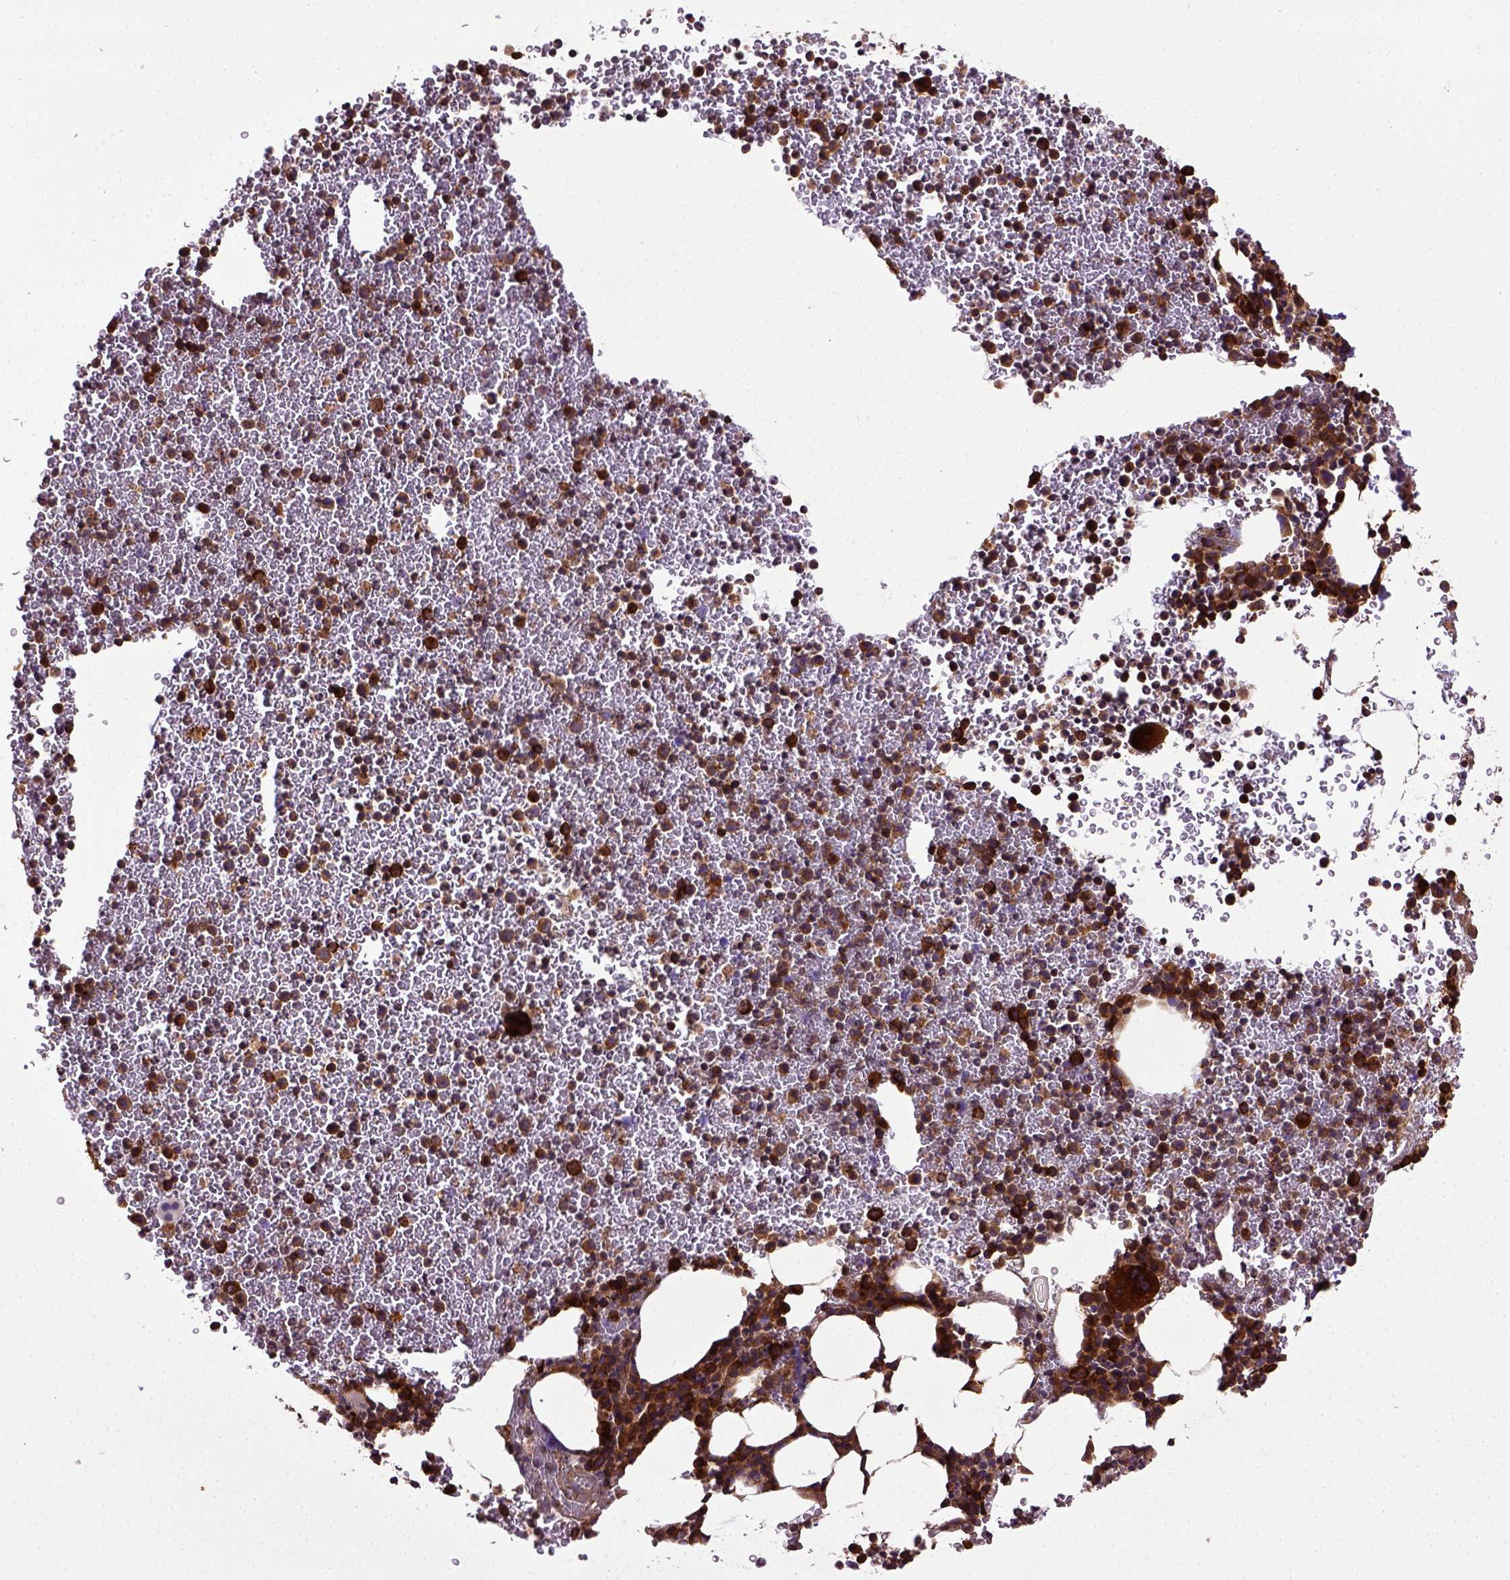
{"staining": {"intensity": "strong", "quantity": ">75%", "location": "cytoplasmic/membranous"}, "tissue": "bone marrow", "cell_type": "Hematopoietic cells", "image_type": "normal", "snomed": [{"axis": "morphology", "description": "Normal tissue, NOS"}, {"axis": "topography", "description": "Bone marrow"}], "caption": "About >75% of hematopoietic cells in unremarkable bone marrow demonstrate strong cytoplasmic/membranous protein positivity as visualized by brown immunohistochemical staining.", "gene": "CAPRIN1", "patient": {"sex": "female", "age": 56}}